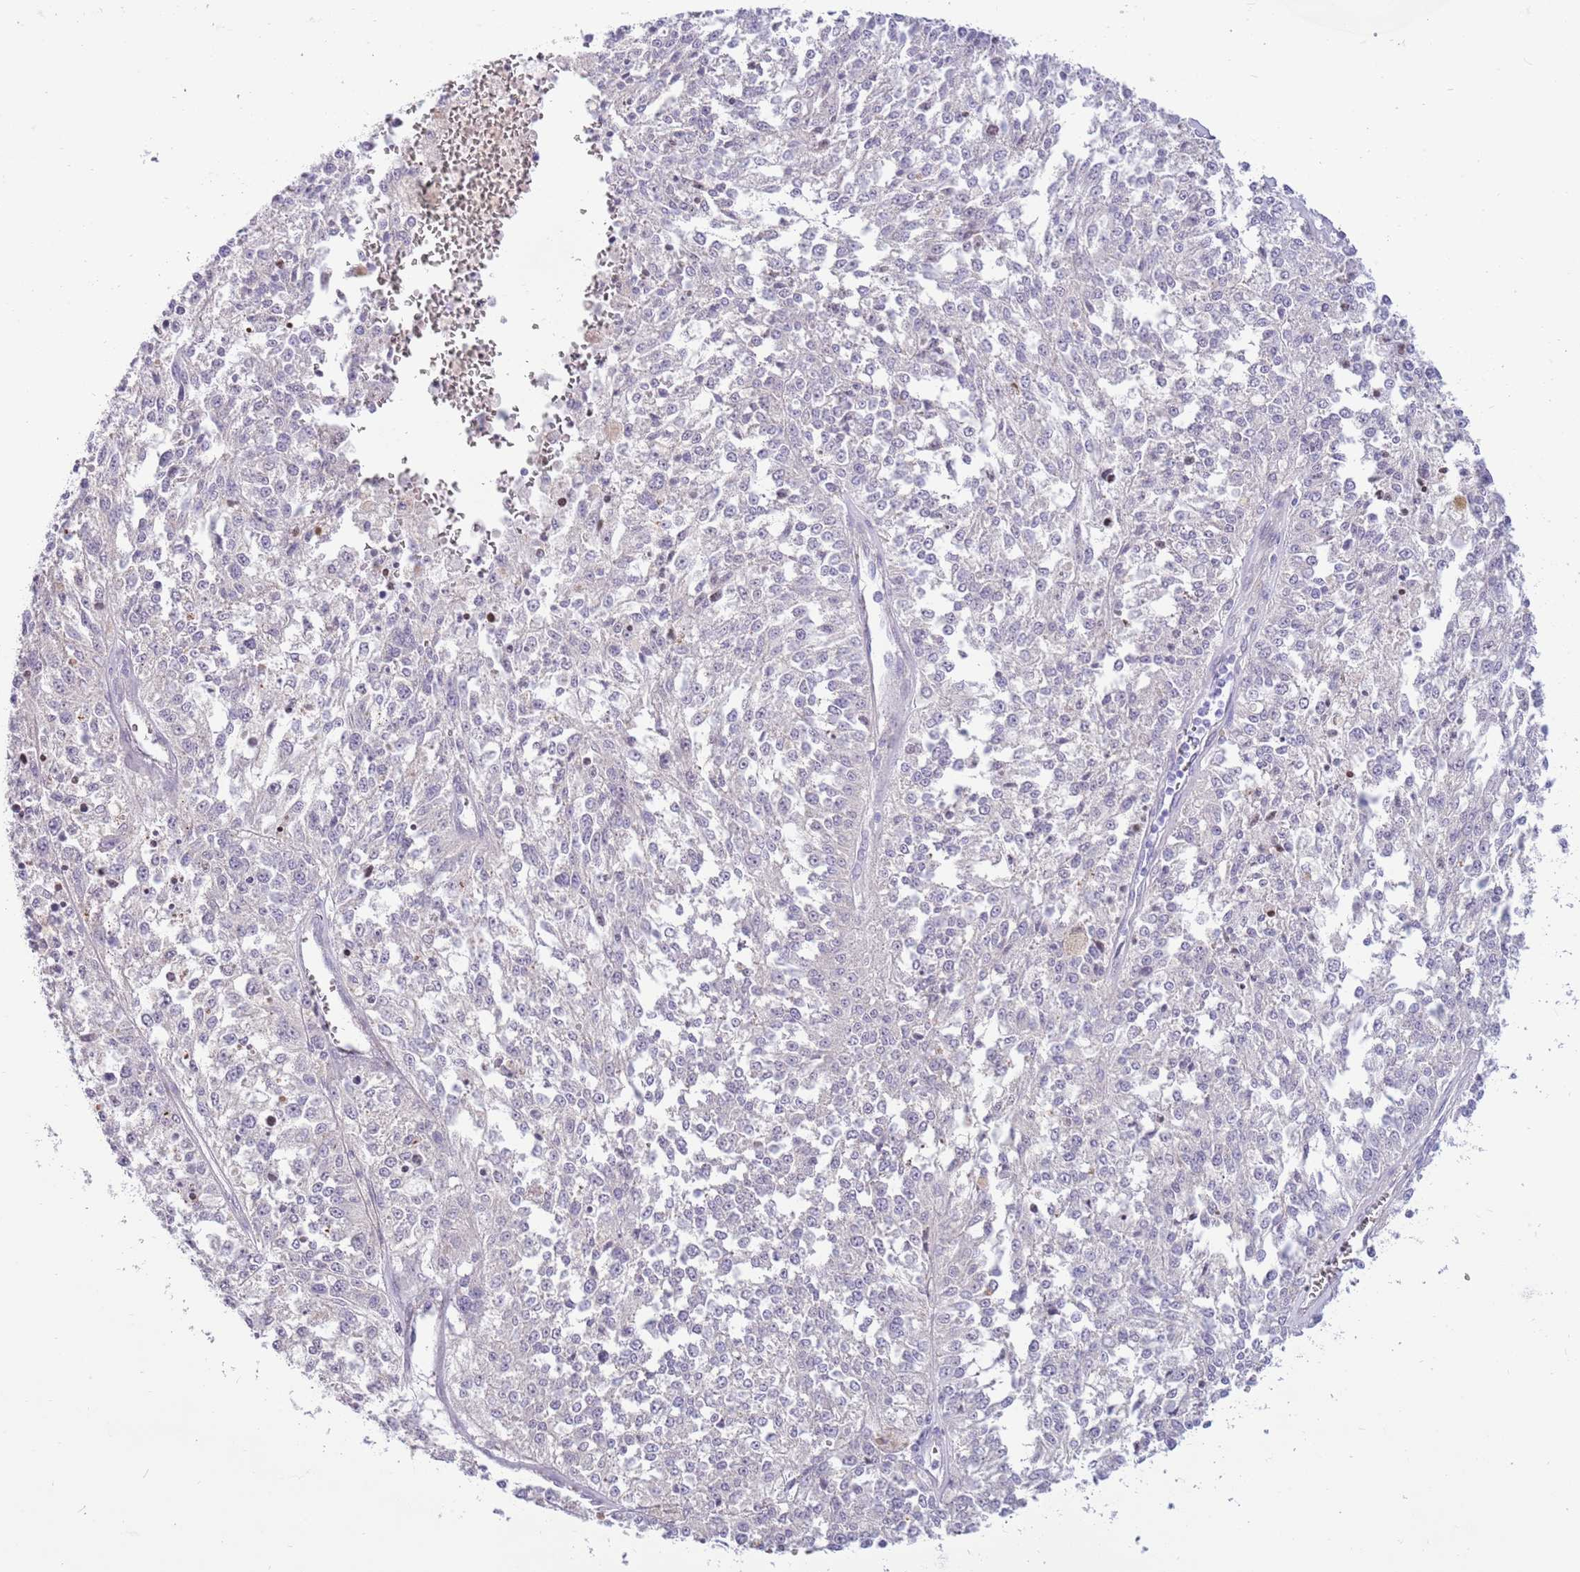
{"staining": {"intensity": "negative", "quantity": "none", "location": "none"}, "tissue": "melanoma", "cell_type": "Tumor cells", "image_type": "cancer", "snomed": [{"axis": "morphology", "description": "Malignant melanoma, NOS"}, {"axis": "topography", "description": "Skin"}], "caption": "DAB immunohistochemical staining of human melanoma shows no significant staining in tumor cells.", "gene": "ZC4H2", "patient": {"sex": "female", "age": 64}}